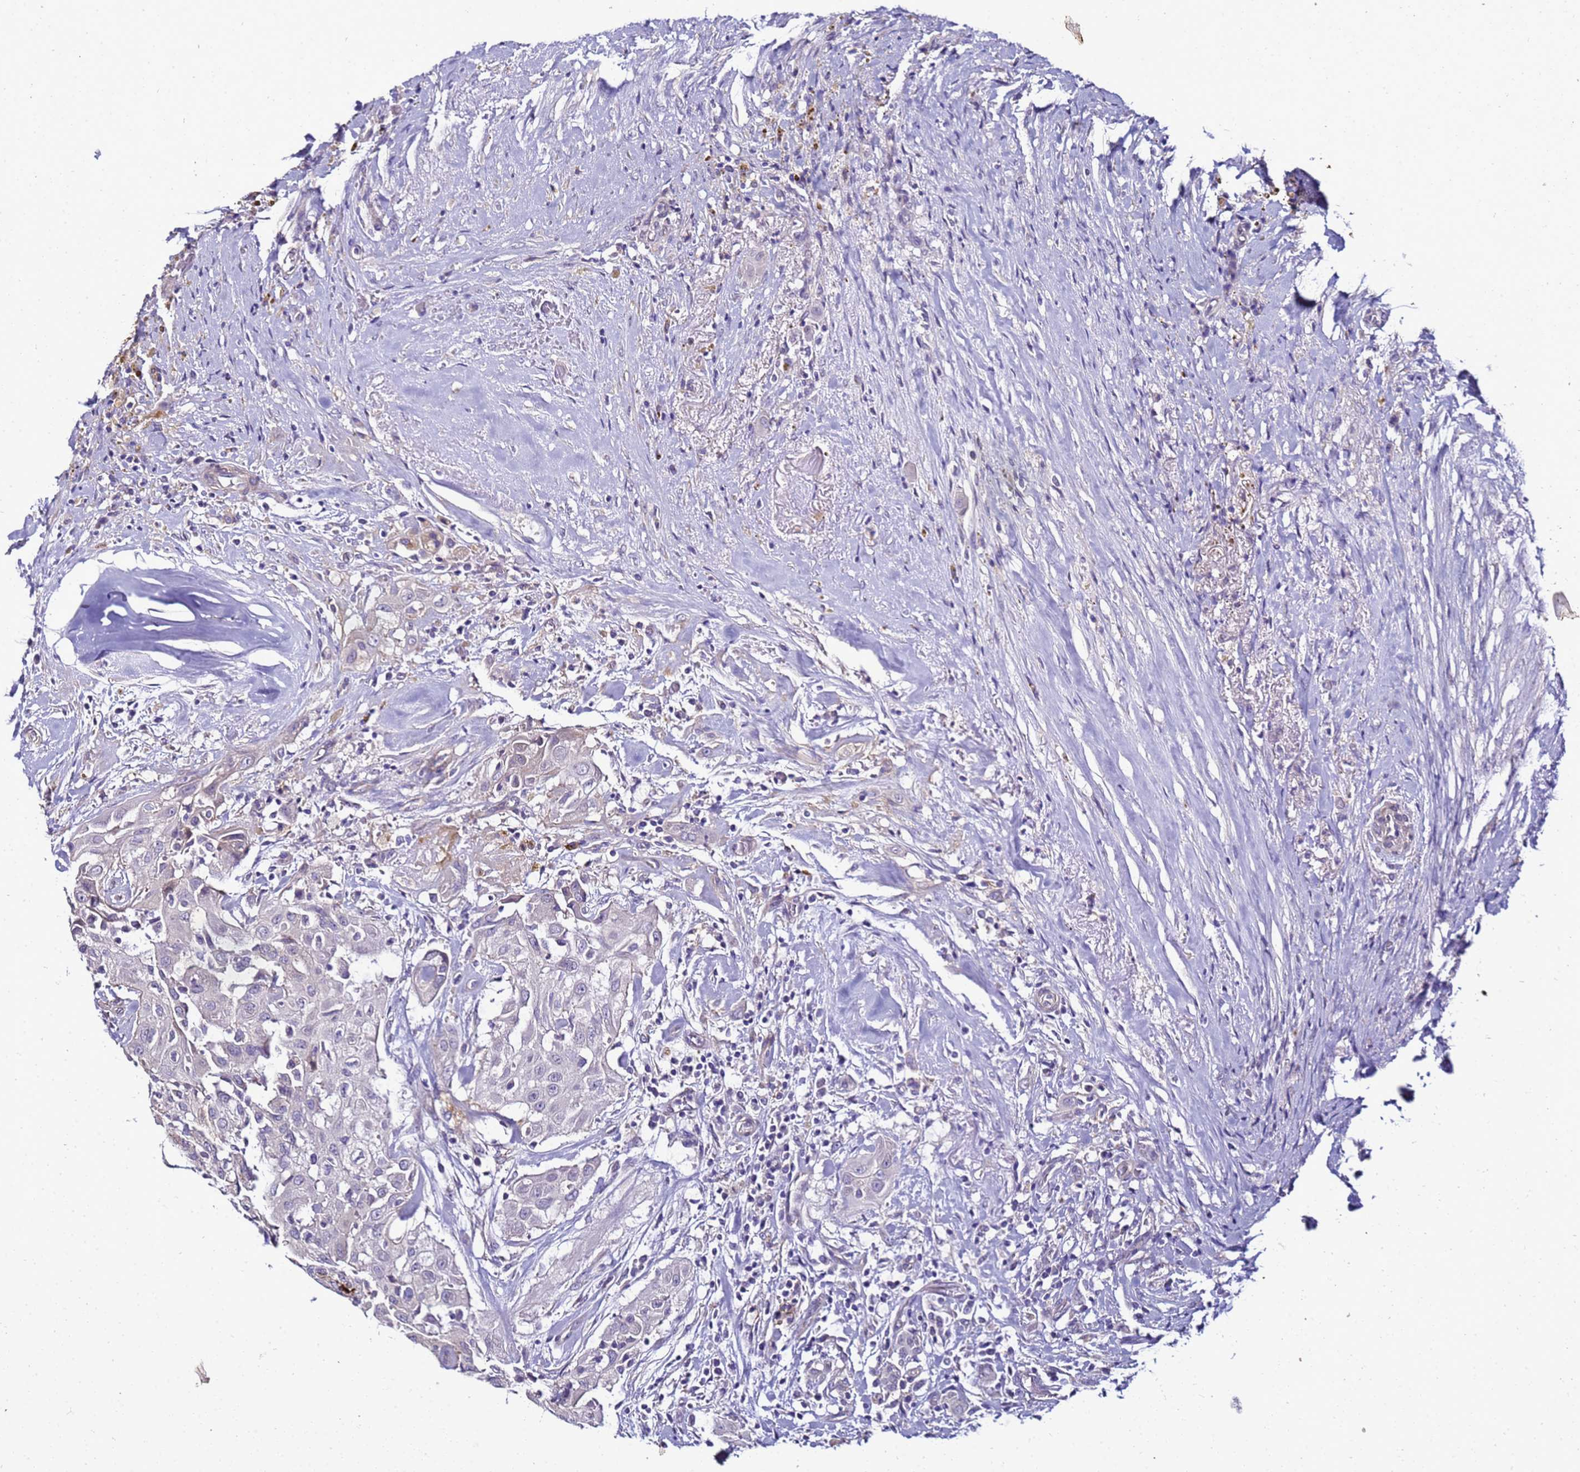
{"staining": {"intensity": "negative", "quantity": "none", "location": "none"}, "tissue": "thyroid cancer", "cell_type": "Tumor cells", "image_type": "cancer", "snomed": [{"axis": "morphology", "description": "Papillary adenocarcinoma, NOS"}, {"axis": "topography", "description": "Thyroid gland"}], "caption": "The IHC image has no significant expression in tumor cells of papillary adenocarcinoma (thyroid) tissue. The staining was performed using DAB to visualize the protein expression in brown, while the nuclei were stained in blue with hematoxylin (Magnification: 20x).", "gene": "FAM166B", "patient": {"sex": "female", "age": 59}}